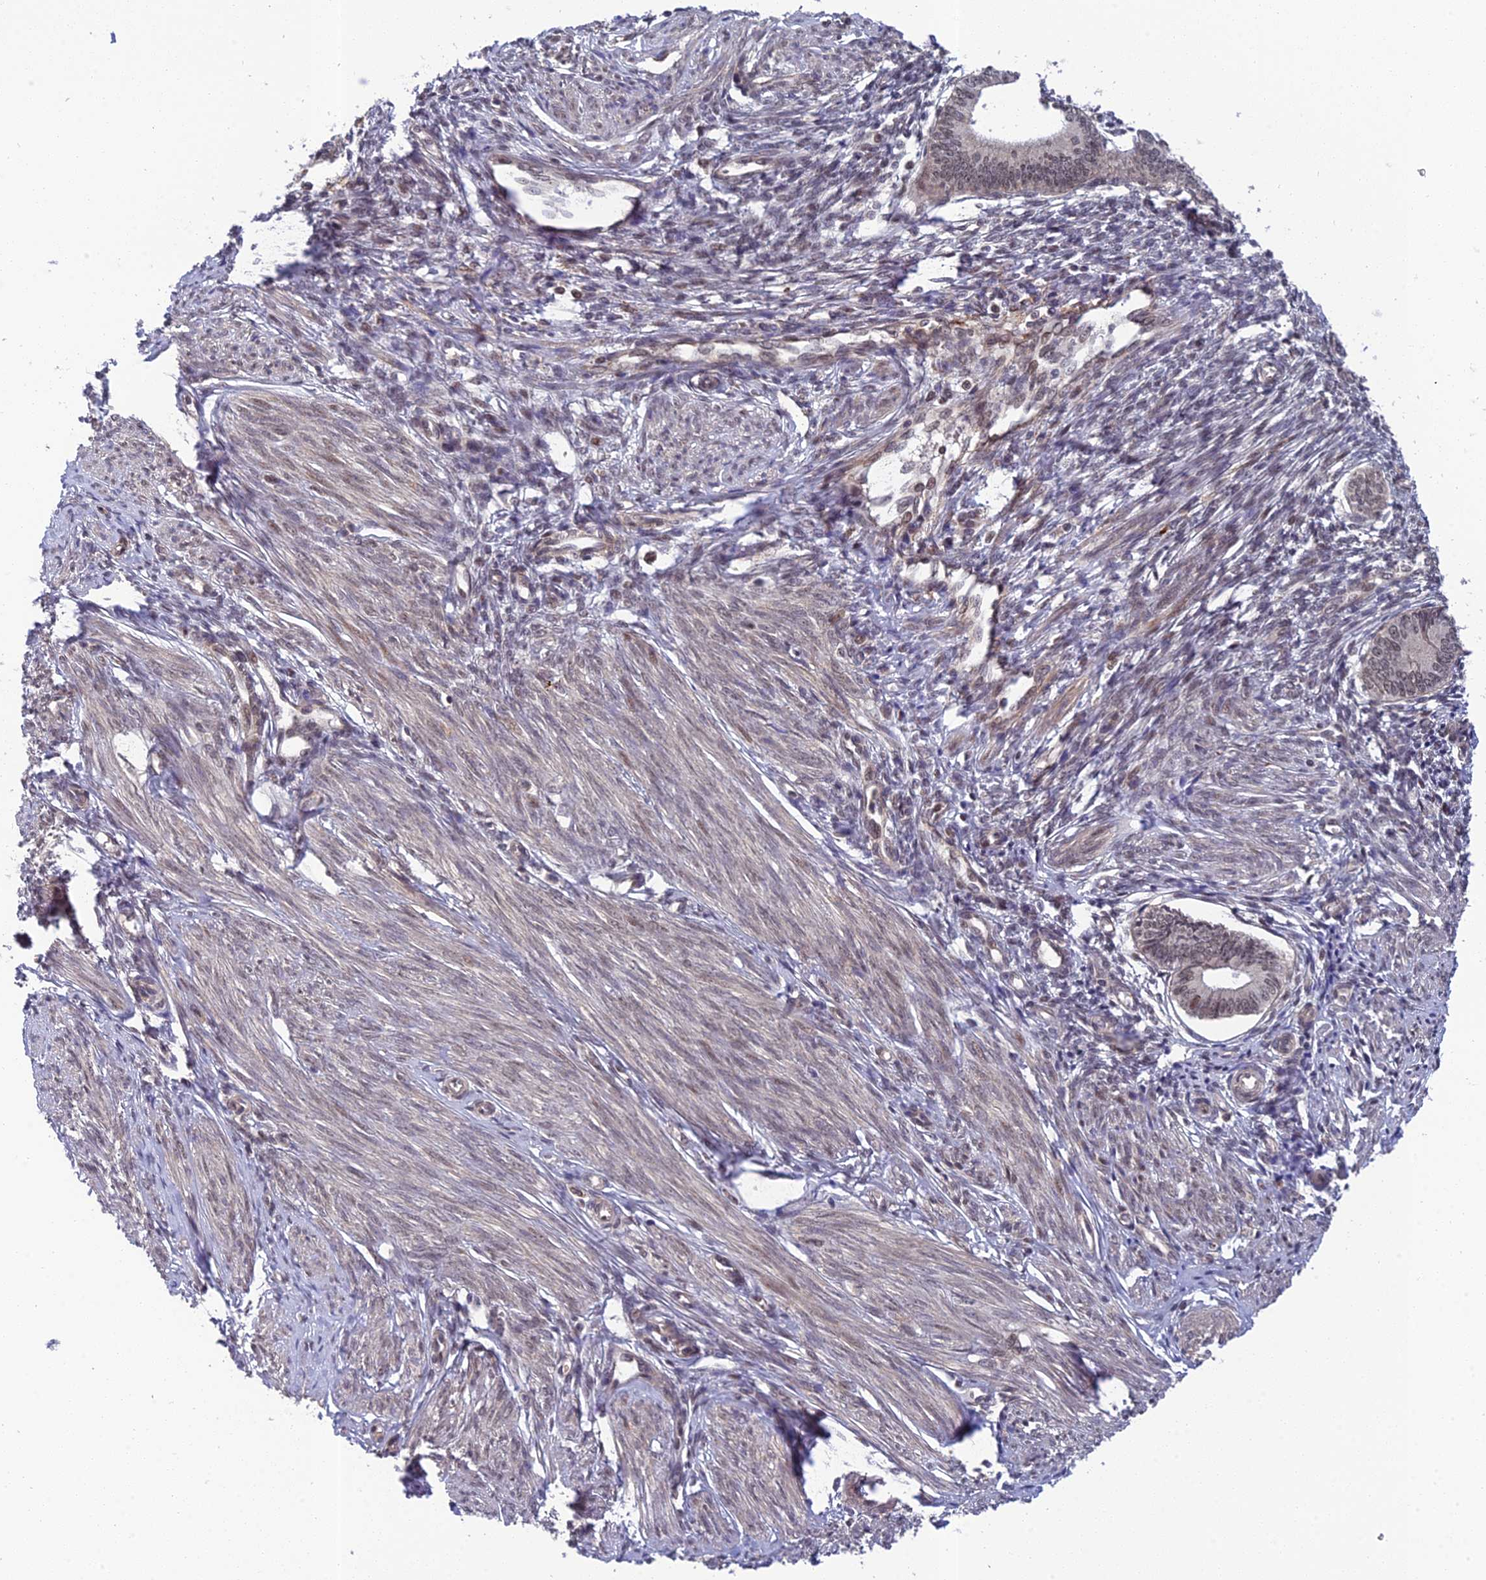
{"staining": {"intensity": "moderate", "quantity": "25%-75%", "location": "nuclear"}, "tissue": "endometrium", "cell_type": "Cells in endometrial stroma", "image_type": "normal", "snomed": [{"axis": "morphology", "description": "Normal tissue, NOS"}, {"axis": "topography", "description": "Endometrium"}], "caption": "Unremarkable endometrium reveals moderate nuclear staining in approximately 25%-75% of cells in endometrial stroma (IHC, brightfield microscopy, high magnification)..", "gene": "REXO1", "patient": {"sex": "female", "age": 46}}